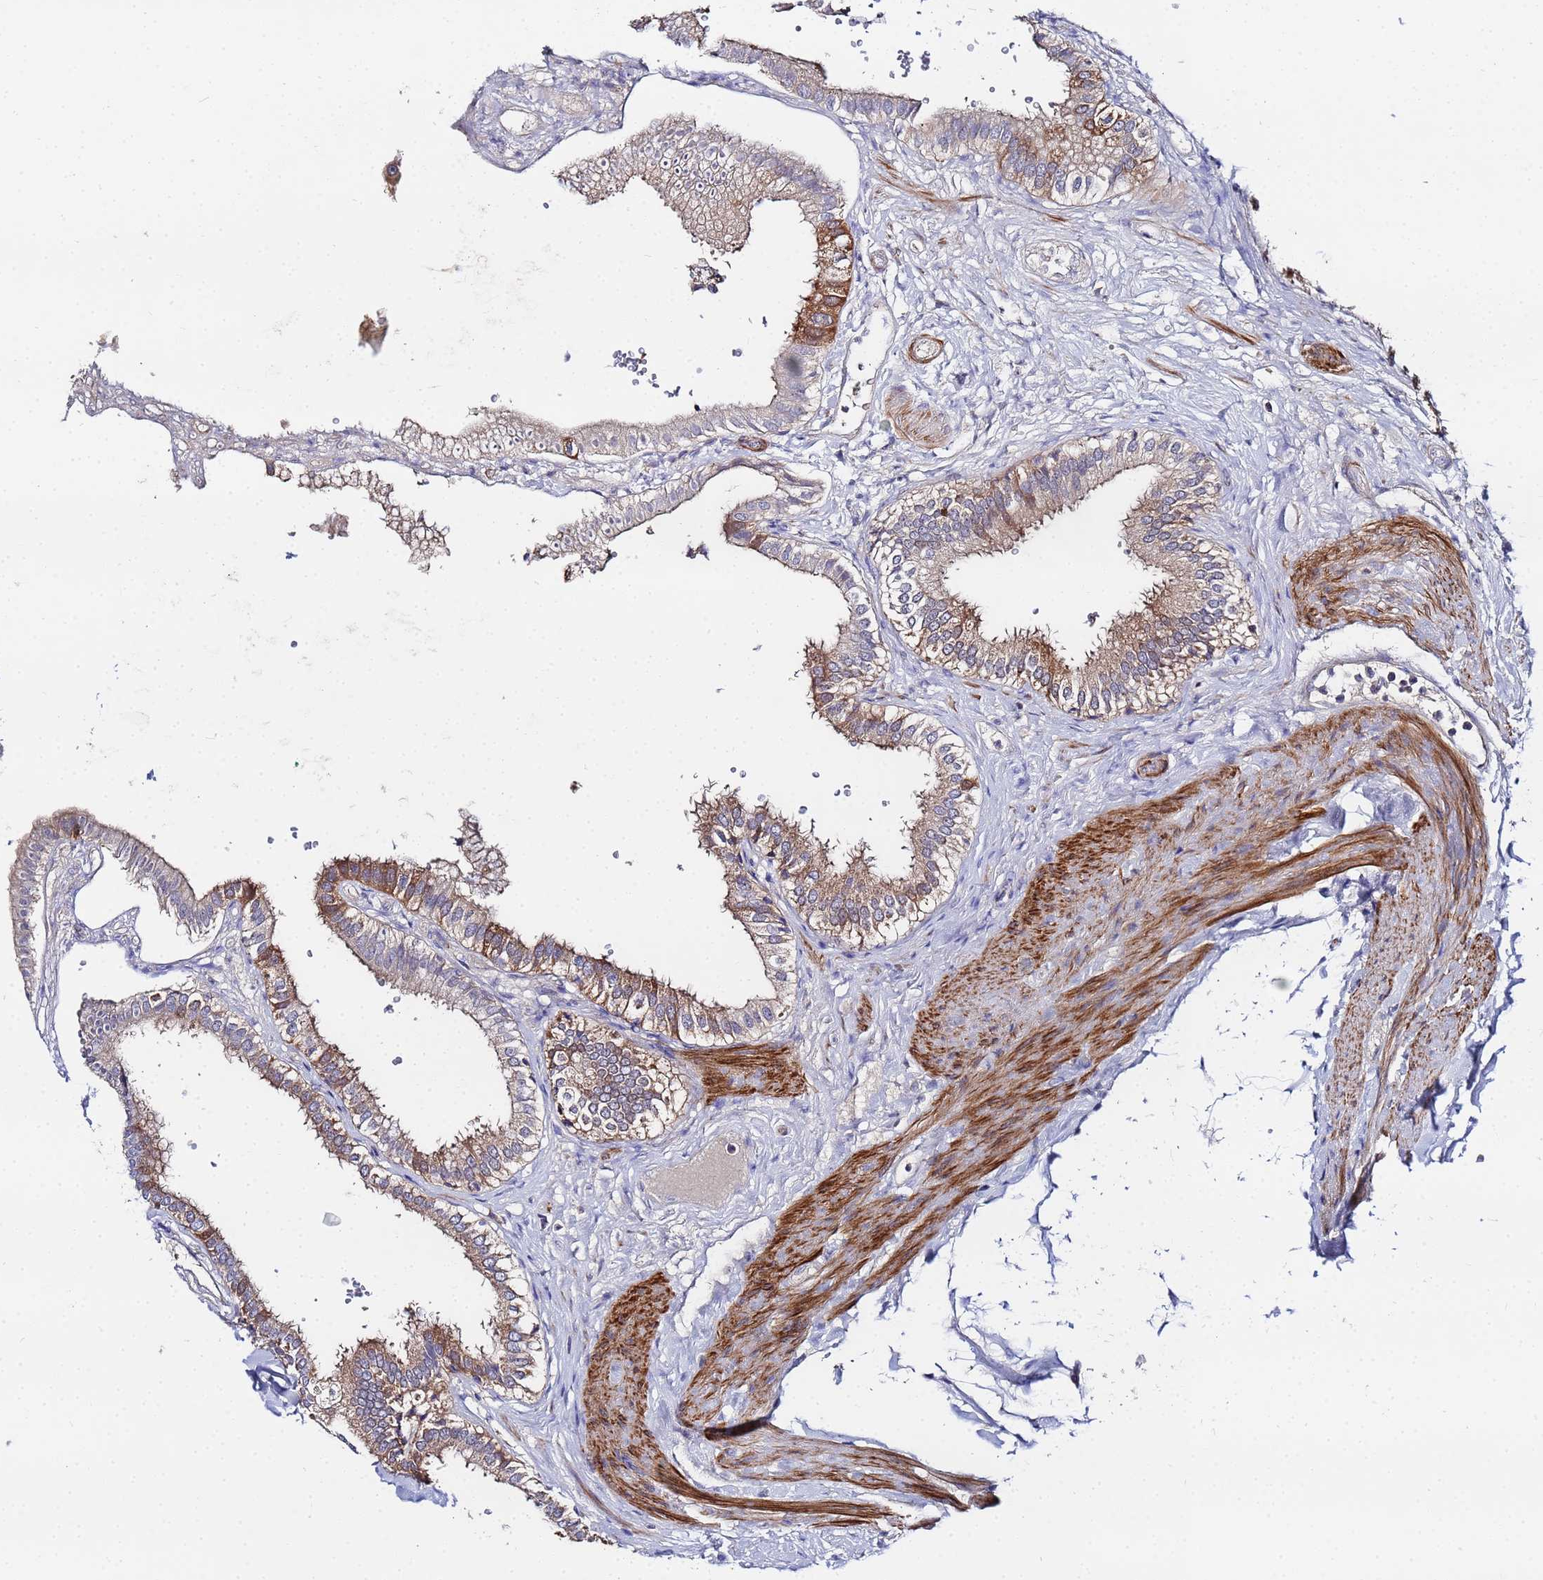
{"staining": {"intensity": "moderate", "quantity": "25%-75%", "location": "cytoplasmic/membranous"}, "tissue": "gallbladder", "cell_type": "Glandular cells", "image_type": "normal", "snomed": [{"axis": "morphology", "description": "Normal tissue, NOS"}, {"axis": "topography", "description": "Gallbladder"}], "caption": "A brown stain labels moderate cytoplasmic/membranous staining of a protein in glandular cells of normal gallbladder. (DAB = brown stain, brightfield microscopy at high magnification).", "gene": "FAHD2A", "patient": {"sex": "female", "age": 61}}